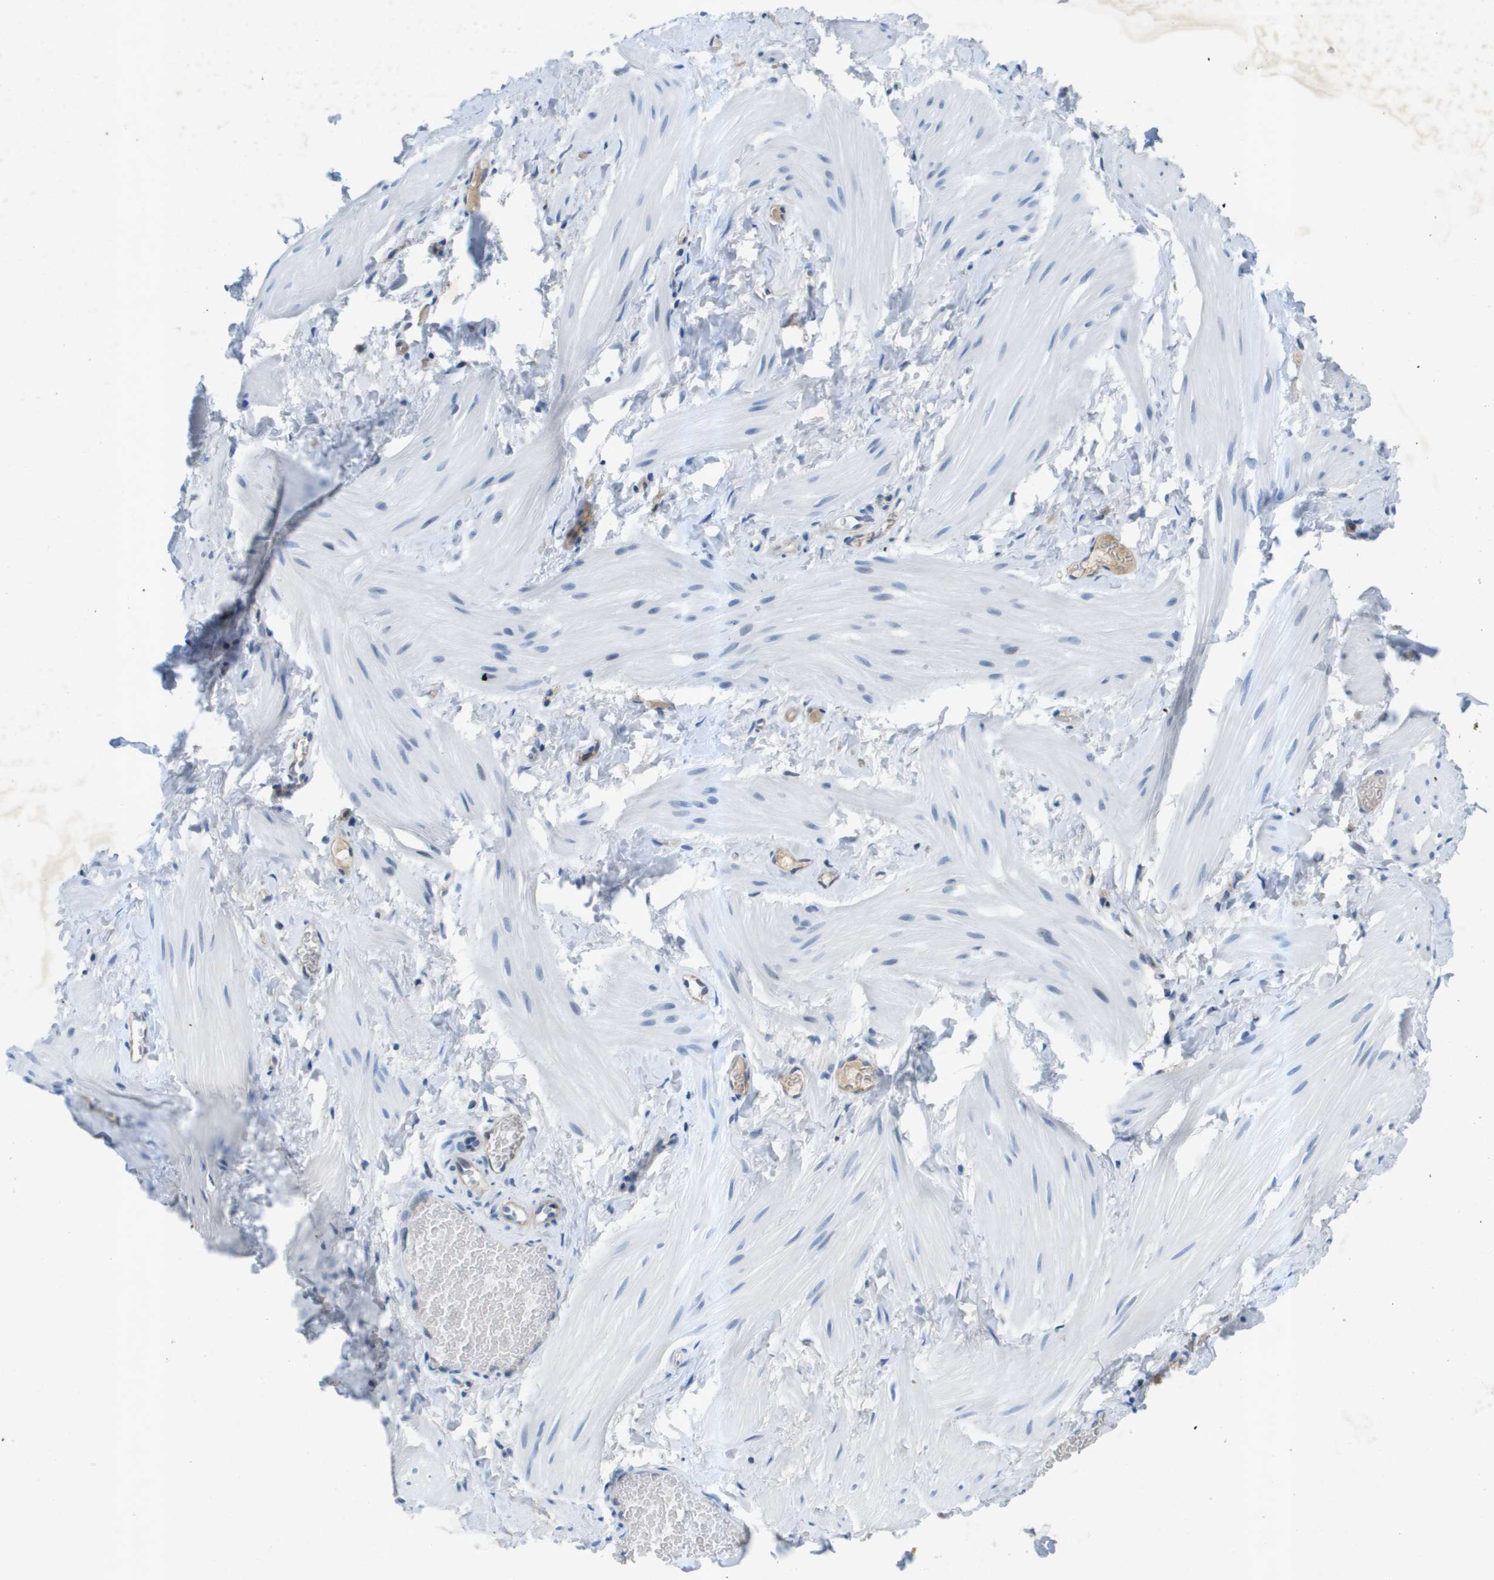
{"staining": {"intensity": "negative", "quantity": "none", "location": "none"}, "tissue": "smooth muscle", "cell_type": "Smooth muscle cells", "image_type": "normal", "snomed": [{"axis": "morphology", "description": "Normal tissue, NOS"}, {"axis": "topography", "description": "Smooth muscle"}], "caption": "DAB (3,3'-diaminobenzidine) immunohistochemical staining of benign smooth muscle displays no significant expression in smooth muscle cells. (DAB immunohistochemistry visualized using brightfield microscopy, high magnification).", "gene": "ITGA6", "patient": {"sex": "male", "age": 16}}